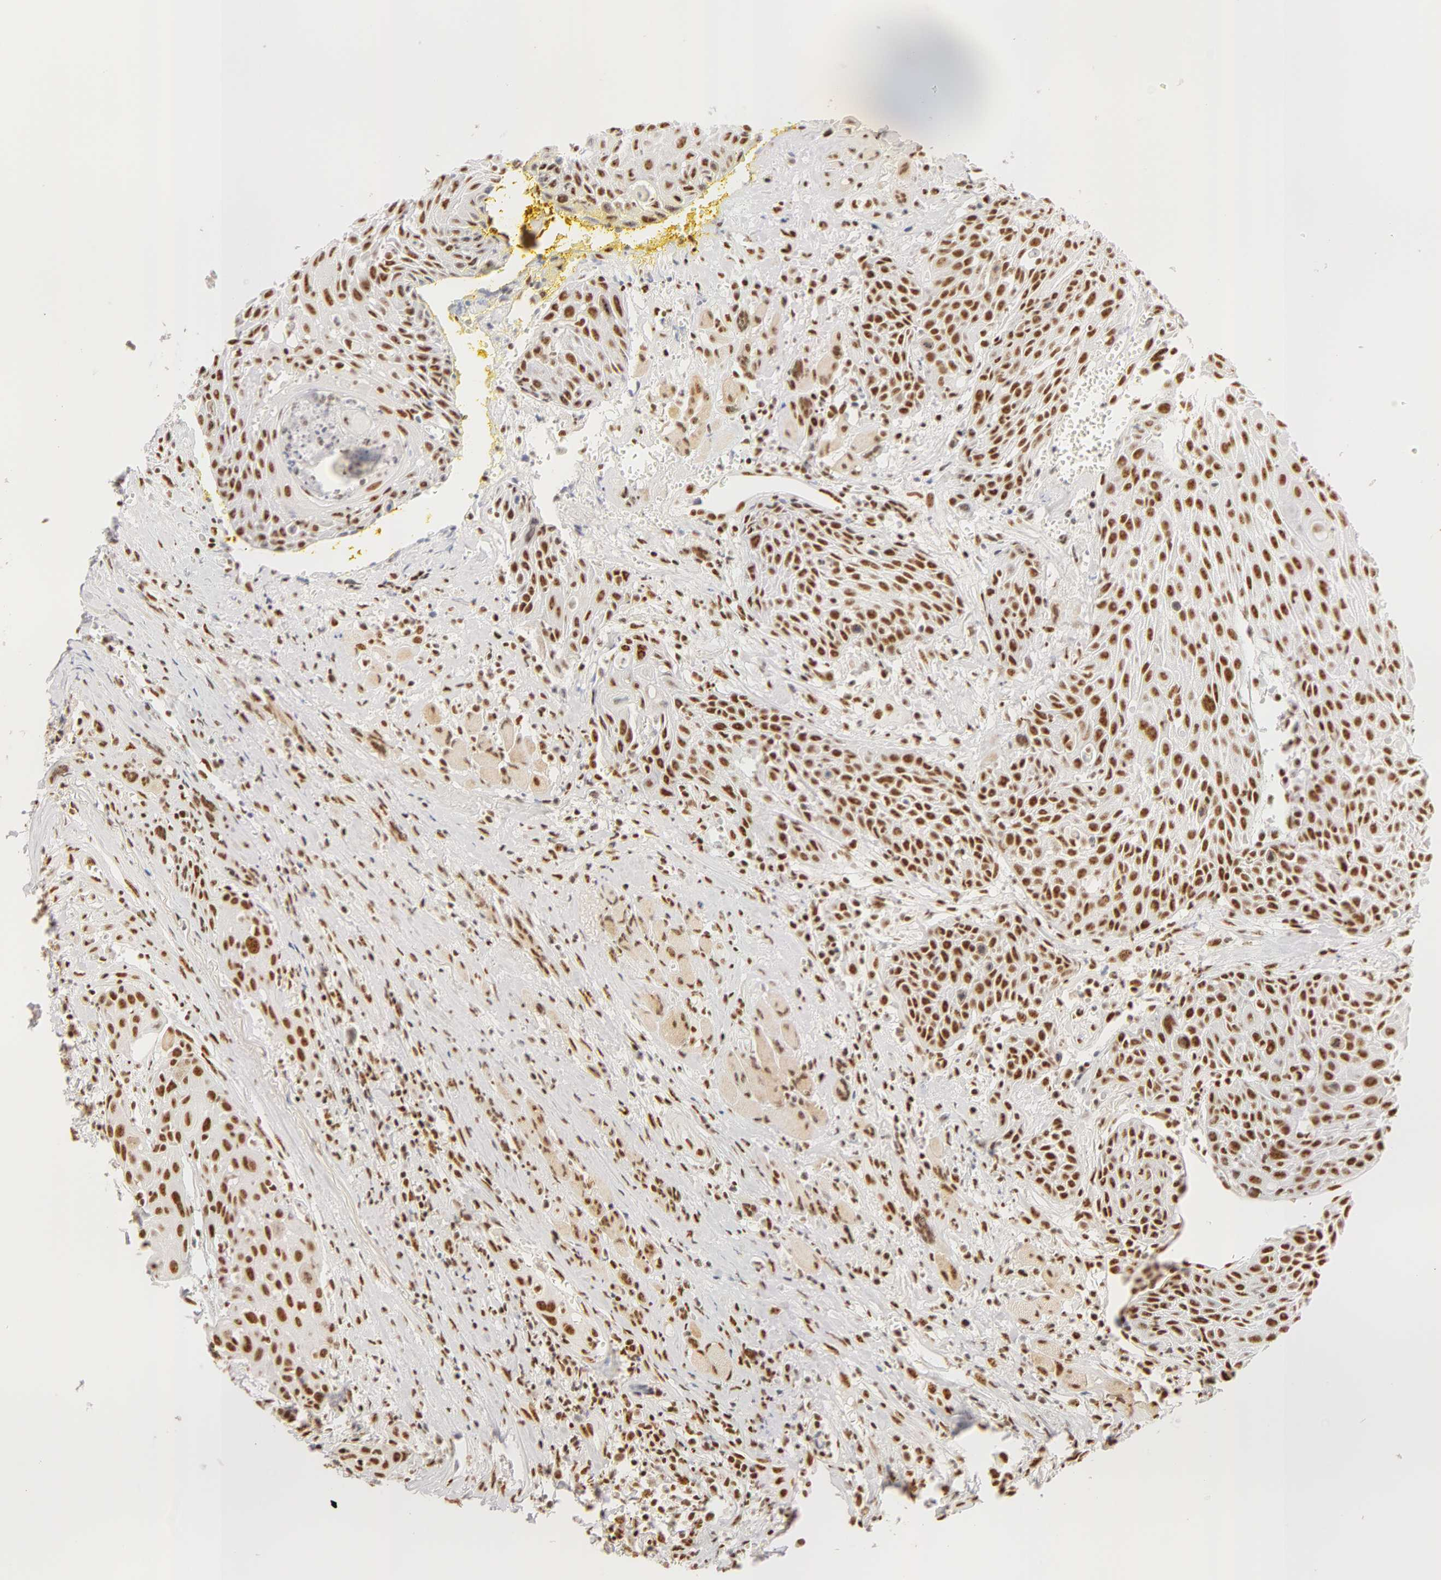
{"staining": {"intensity": "moderate", "quantity": ">75%", "location": "nuclear"}, "tissue": "head and neck cancer", "cell_type": "Tumor cells", "image_type": "cancer", "snomed": [{"axis": "morphology", "description": "Squamous cell carcinoma, NOS"}, {"axis": "topography", "description": "Oral tissue"}, {"axis": "topography", "description": "Head-Neck"}], "caption": "High-magnification brightfield microscopy of head and neck cancer (squamous cell carcinoma) stained with DAB (3,3'-diaminobenzidine) (brown) and counterstained with hematoxylin (blue). tumor cells exhibit moderate nuclear expression is identified in approximately>75% of cells.", "gene": "RBM39", "patient": {"sex": "female", "age": 82}}